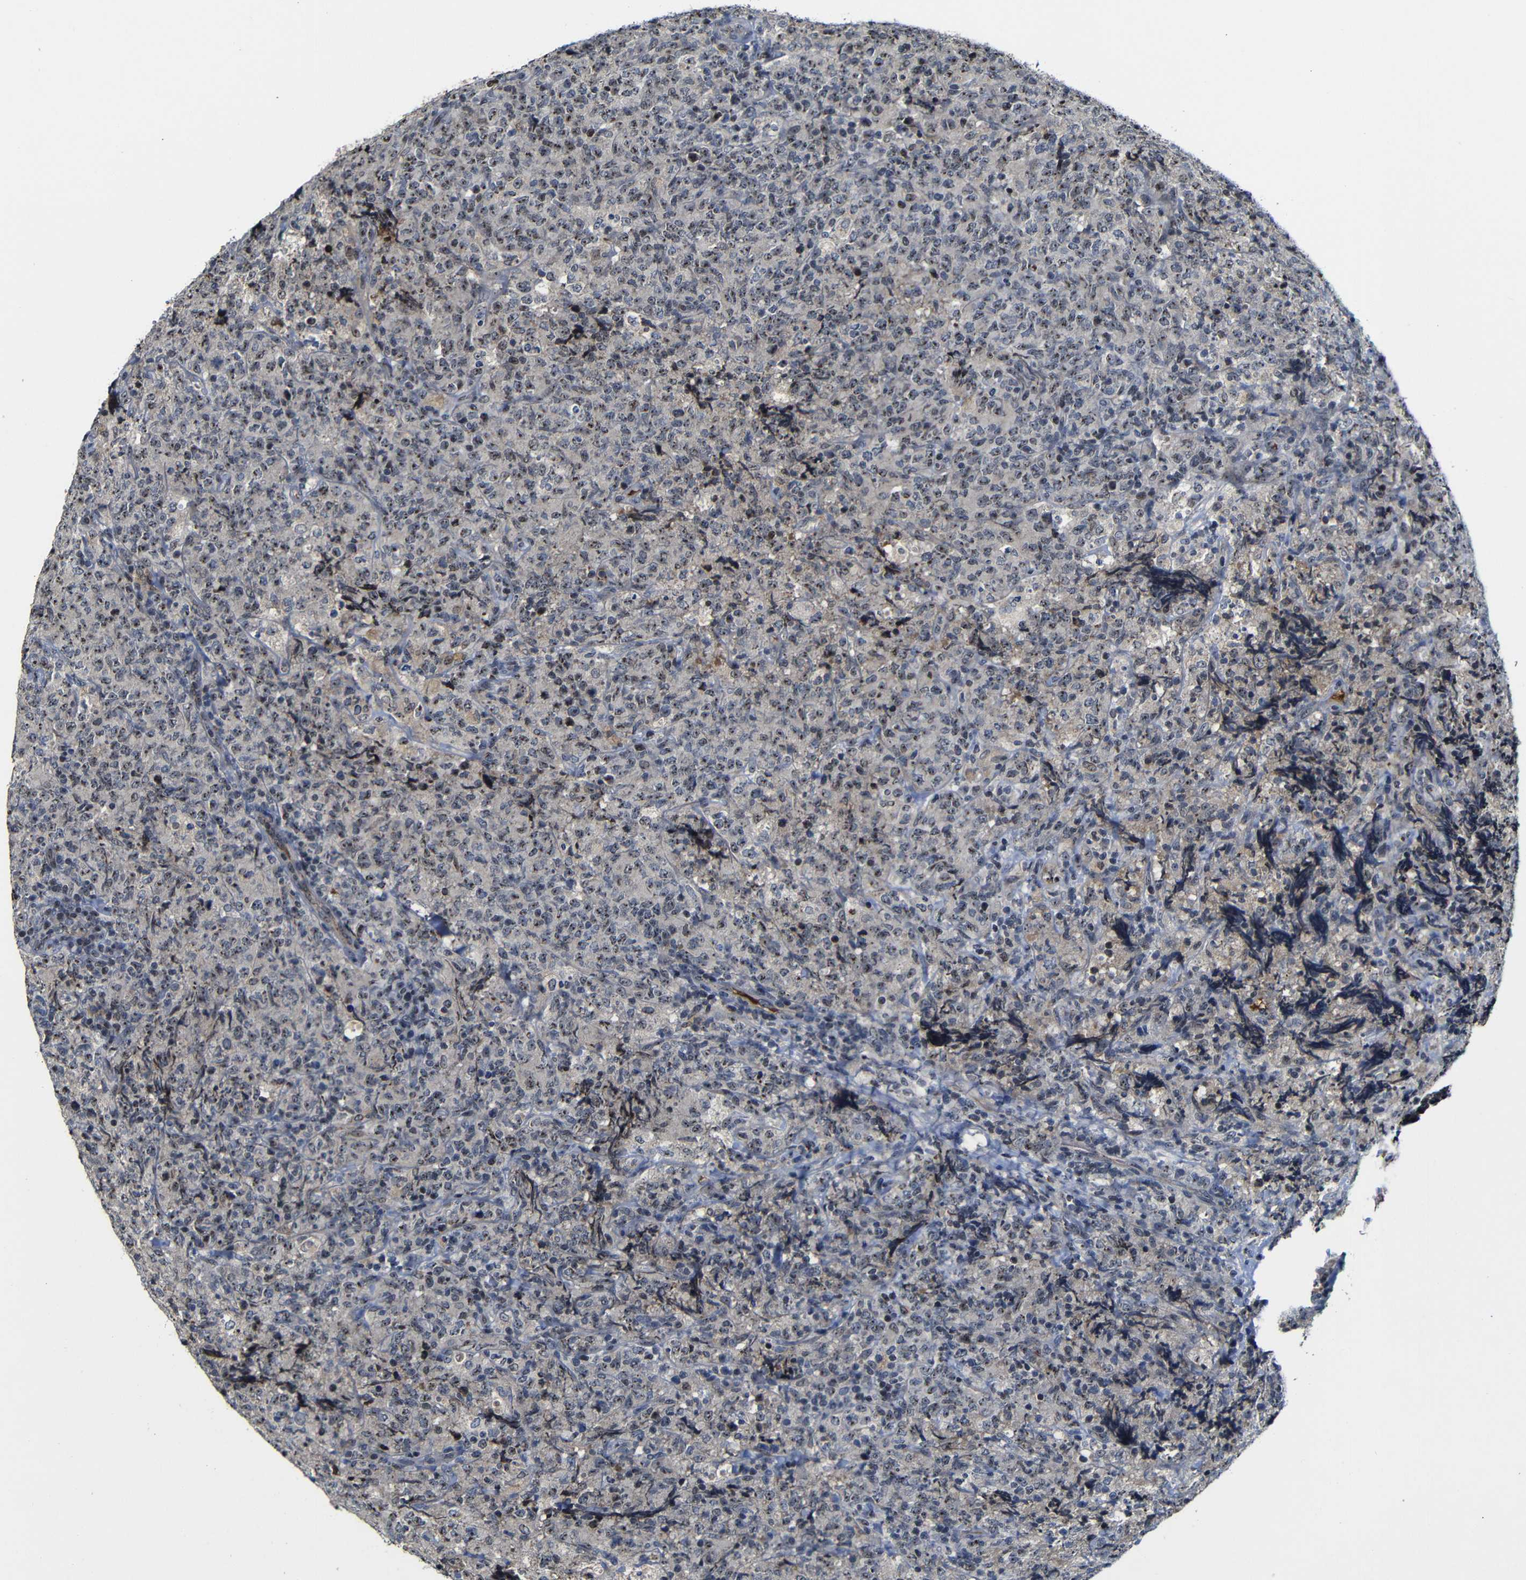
{"staining": {"intensity": "moderate", "quantity": "25%-75%", "location": "nuclear"}, "tissue": "lymphoma", "cell_type": "Tumor cells", "image_type": "cancer", "snomed": [{"axis": "morphology", "description": "Malignant lymphoma, non-Hodgkin's type, High grade"}, {"axis": "topography", "description": "Tonsil"}], "caption": "The photomicrograph shows immunohistochemical staining of high-grade malignant lymphoma, non-Hodgkin's type. There is moderate nuclear staining is seen in about 25%-75% of tumor cells.", "gene": "MYC", "patient": {"sex": "female", "age": 36}}